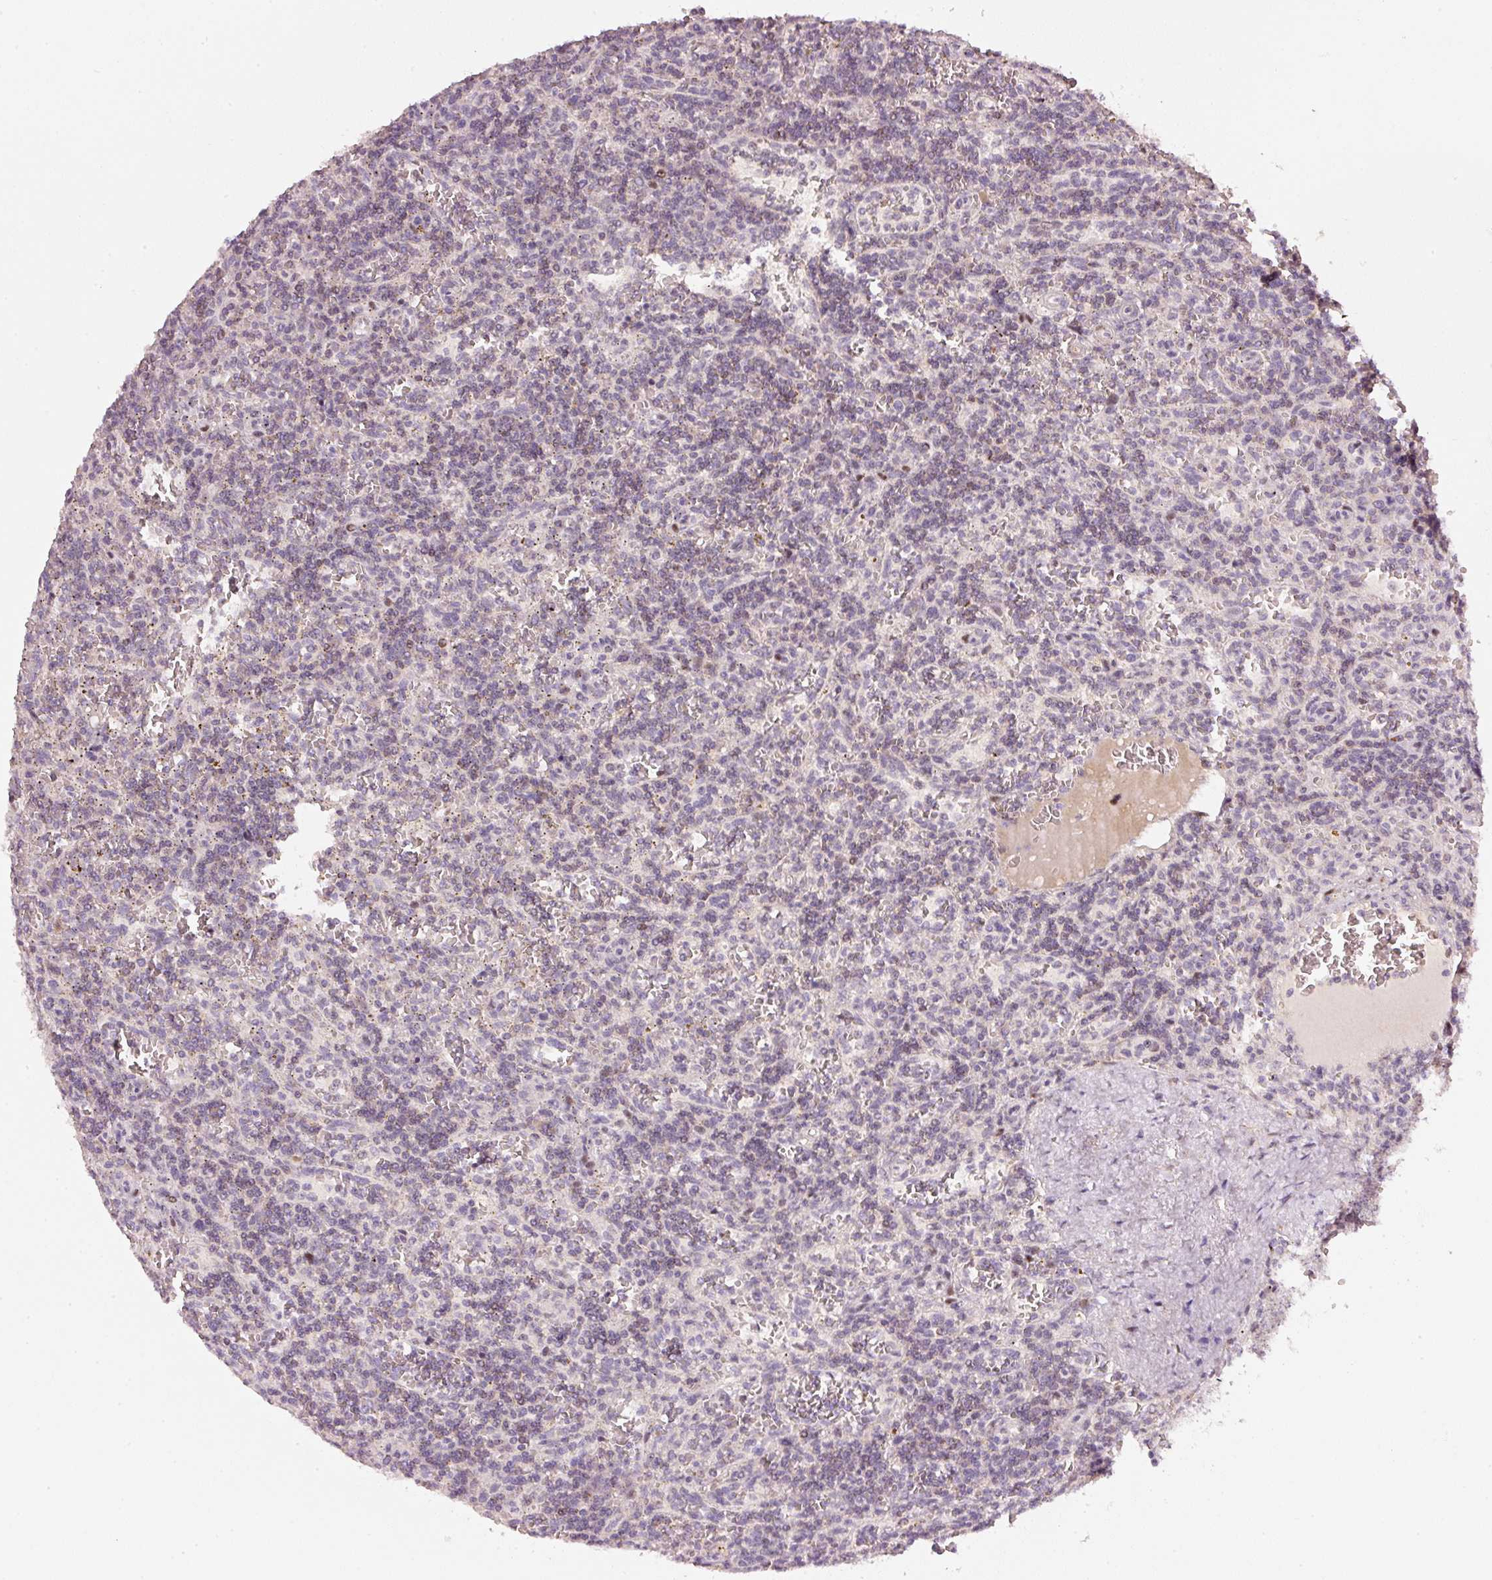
{"staining": {"intensity": "negative", "quantity": "none", "location": "none"}, "tissue": "lymphoma", "cell_type": "Tumor cells", "image_type": "cancer", "snomed": [{"axis": "morphology", "description": "Malignant lymphoma, non-Hodgkin's type, Low grade"}, {"axis": "topography", "description": "Spleen"}], "caption": "A high-resolution image shows immunohistochemistry (IHC) staining of malignant lymphoma, non-Hodgkin's type (low-grade), which reveals no significant staining in tumor cells.", "gene": "TOB2", "patient": {"sex": "male", "age": 73}}